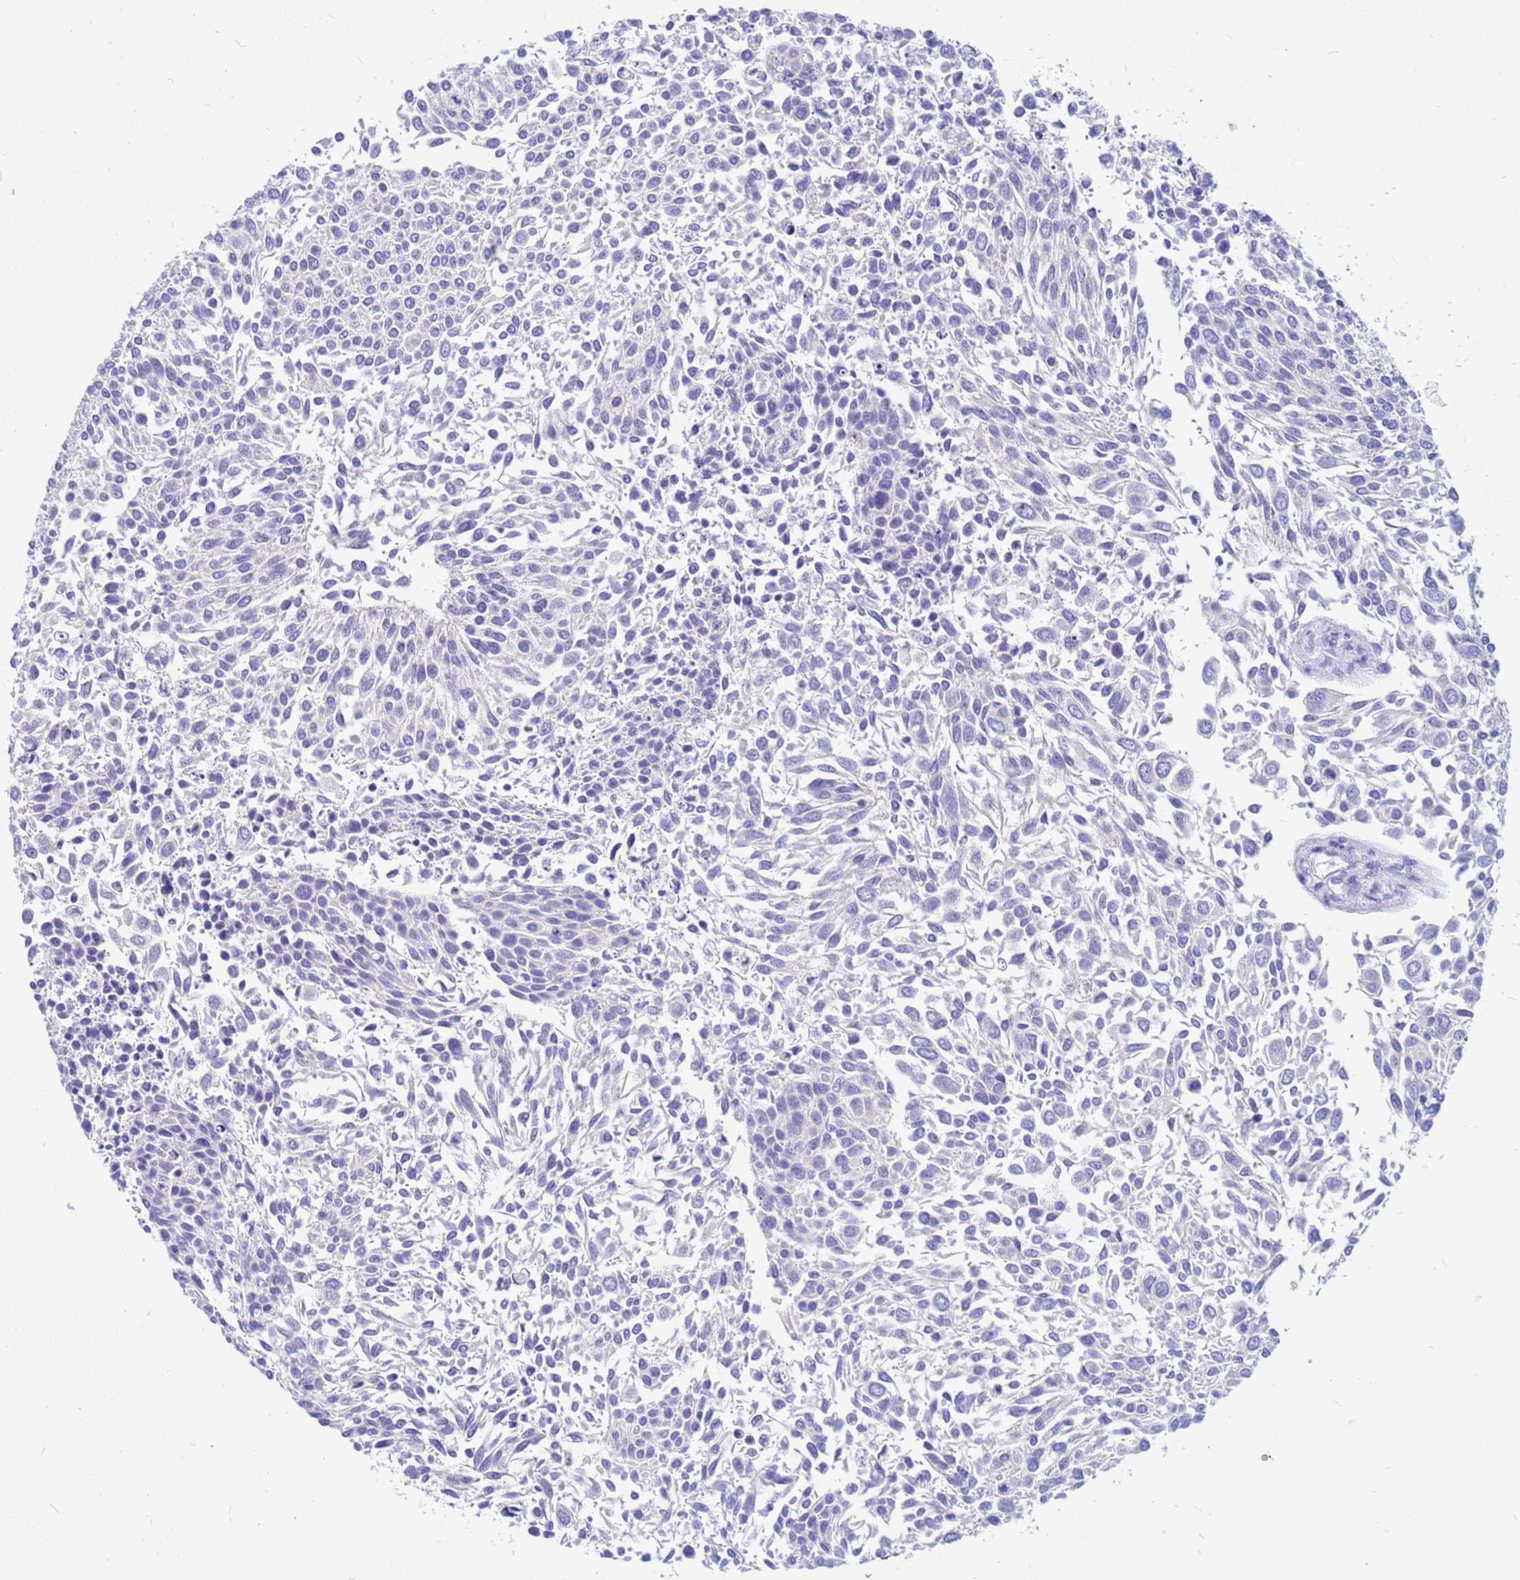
{"staining": {"intensity": "negative", "quantity": "none", "location": "none"}, "tissue": "urothelial cancer", "cell_type": "Tumor cells", "image_type": "cancer", "snomed": [{"axis": "morphology", "description": "Urothelial carcinoma, NOS"}, {"axis": "topography", "description": "Urinary bladder"}], "caption": "Transitional cell carcinoma stained for a protein using immunohistochemistry shows no positivity tumor cells.", "gene": "DPRX", "patient": {"sex": "male", "age": 55}}